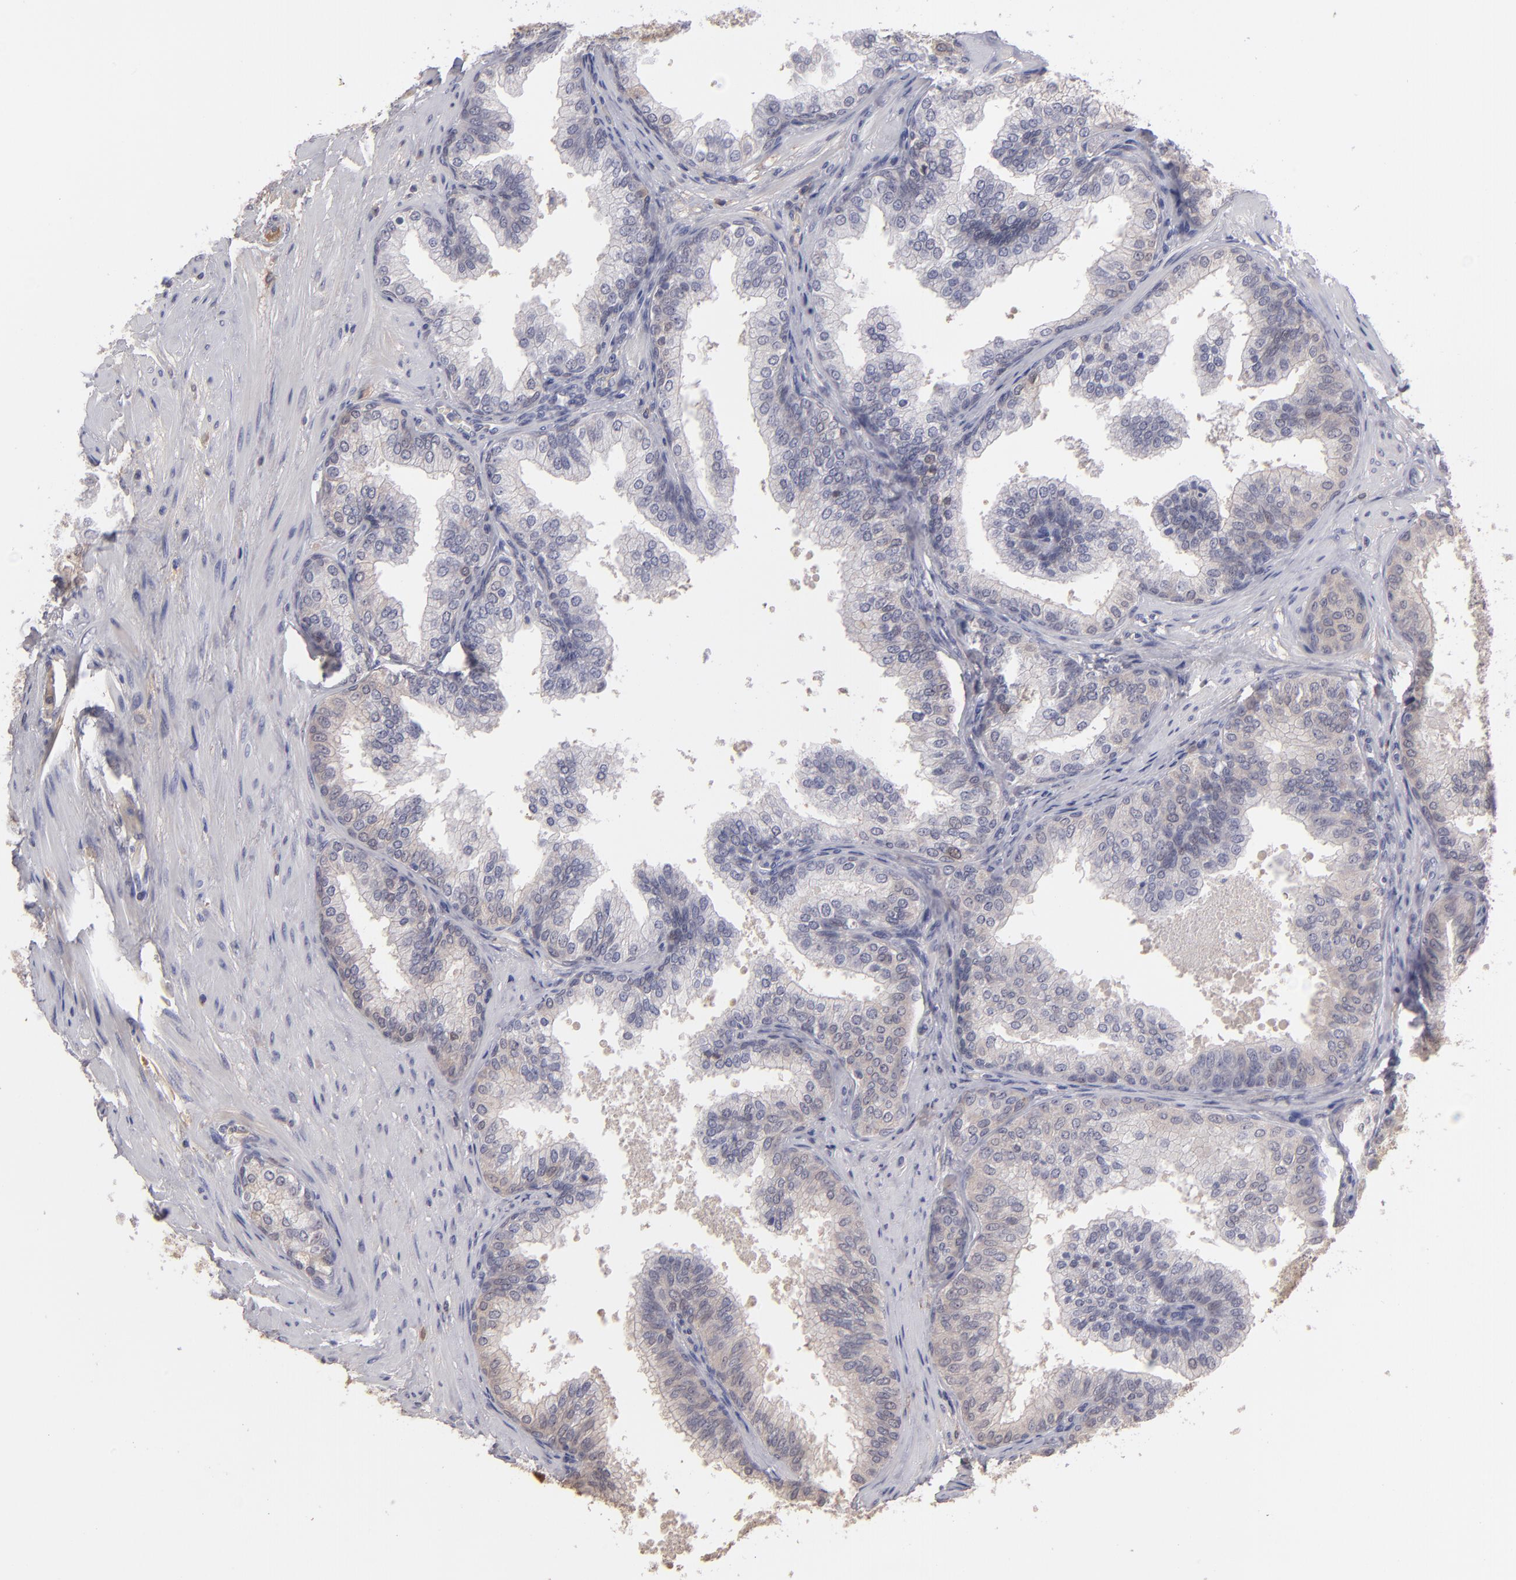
{"staining": {"intensity": "moderate", "quantity": "25%-75%", "location": "cytoplasmic/membranous"}, "tissue": "prostate", "cell_type": "Glandular cells", "image_type": "normal", "snomed": [{"axis": "morphology", "description": "Normal tissue, NOS"}, {"axis": "topography", "description": "Prostate"}], "caption": "Prostate stained for a protein (brown) shows moderate cytoplasmic/membranous positive staining in about 25%-75% of glandular cells.", "gene": "ITIH4", "patient": {"sex": "male", "age": 60}}